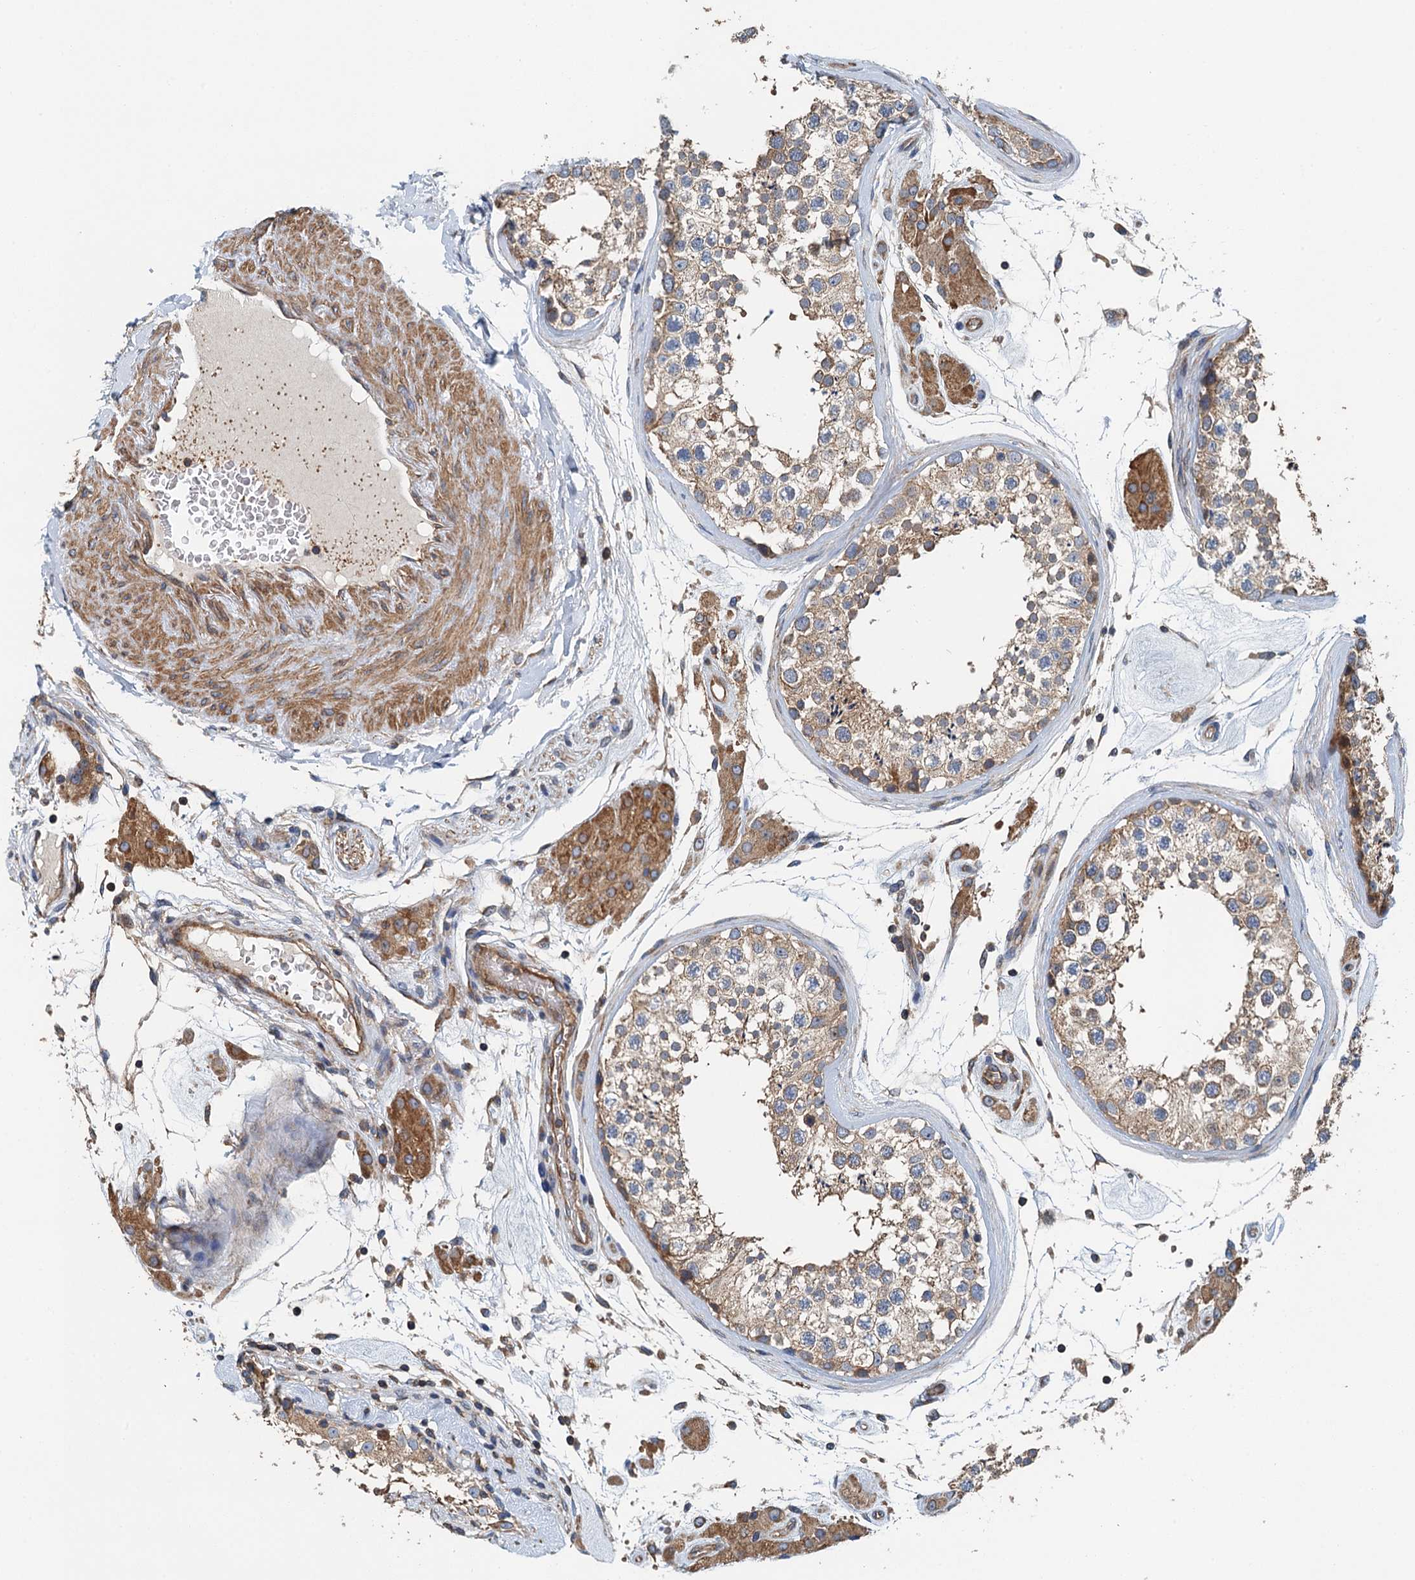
{"staining": {"intensity": "moderate", "quantity": "<25%", "location": "cytoplasmic/membranous"}, "tissue": "testis", "cell_type": "Cells in seminiferous ducts", "image_type": "normal", "snomed": [{"axis": "morphology", "description": "Normal tissue, NOS"}, {"axis": "topography", "description": "Testis"}], "caption": "This image displays unremarkable testis stained with immunohistochemistry (IHC) to label a protein in brown. The cytoplasmic/membranous of cells in seminiferous ducts show moderate positivity for the protein. Nuclei are counter-stained blue.", "gene": "PPP1R14D", "patient": {"sex": "male", "age": 46}}